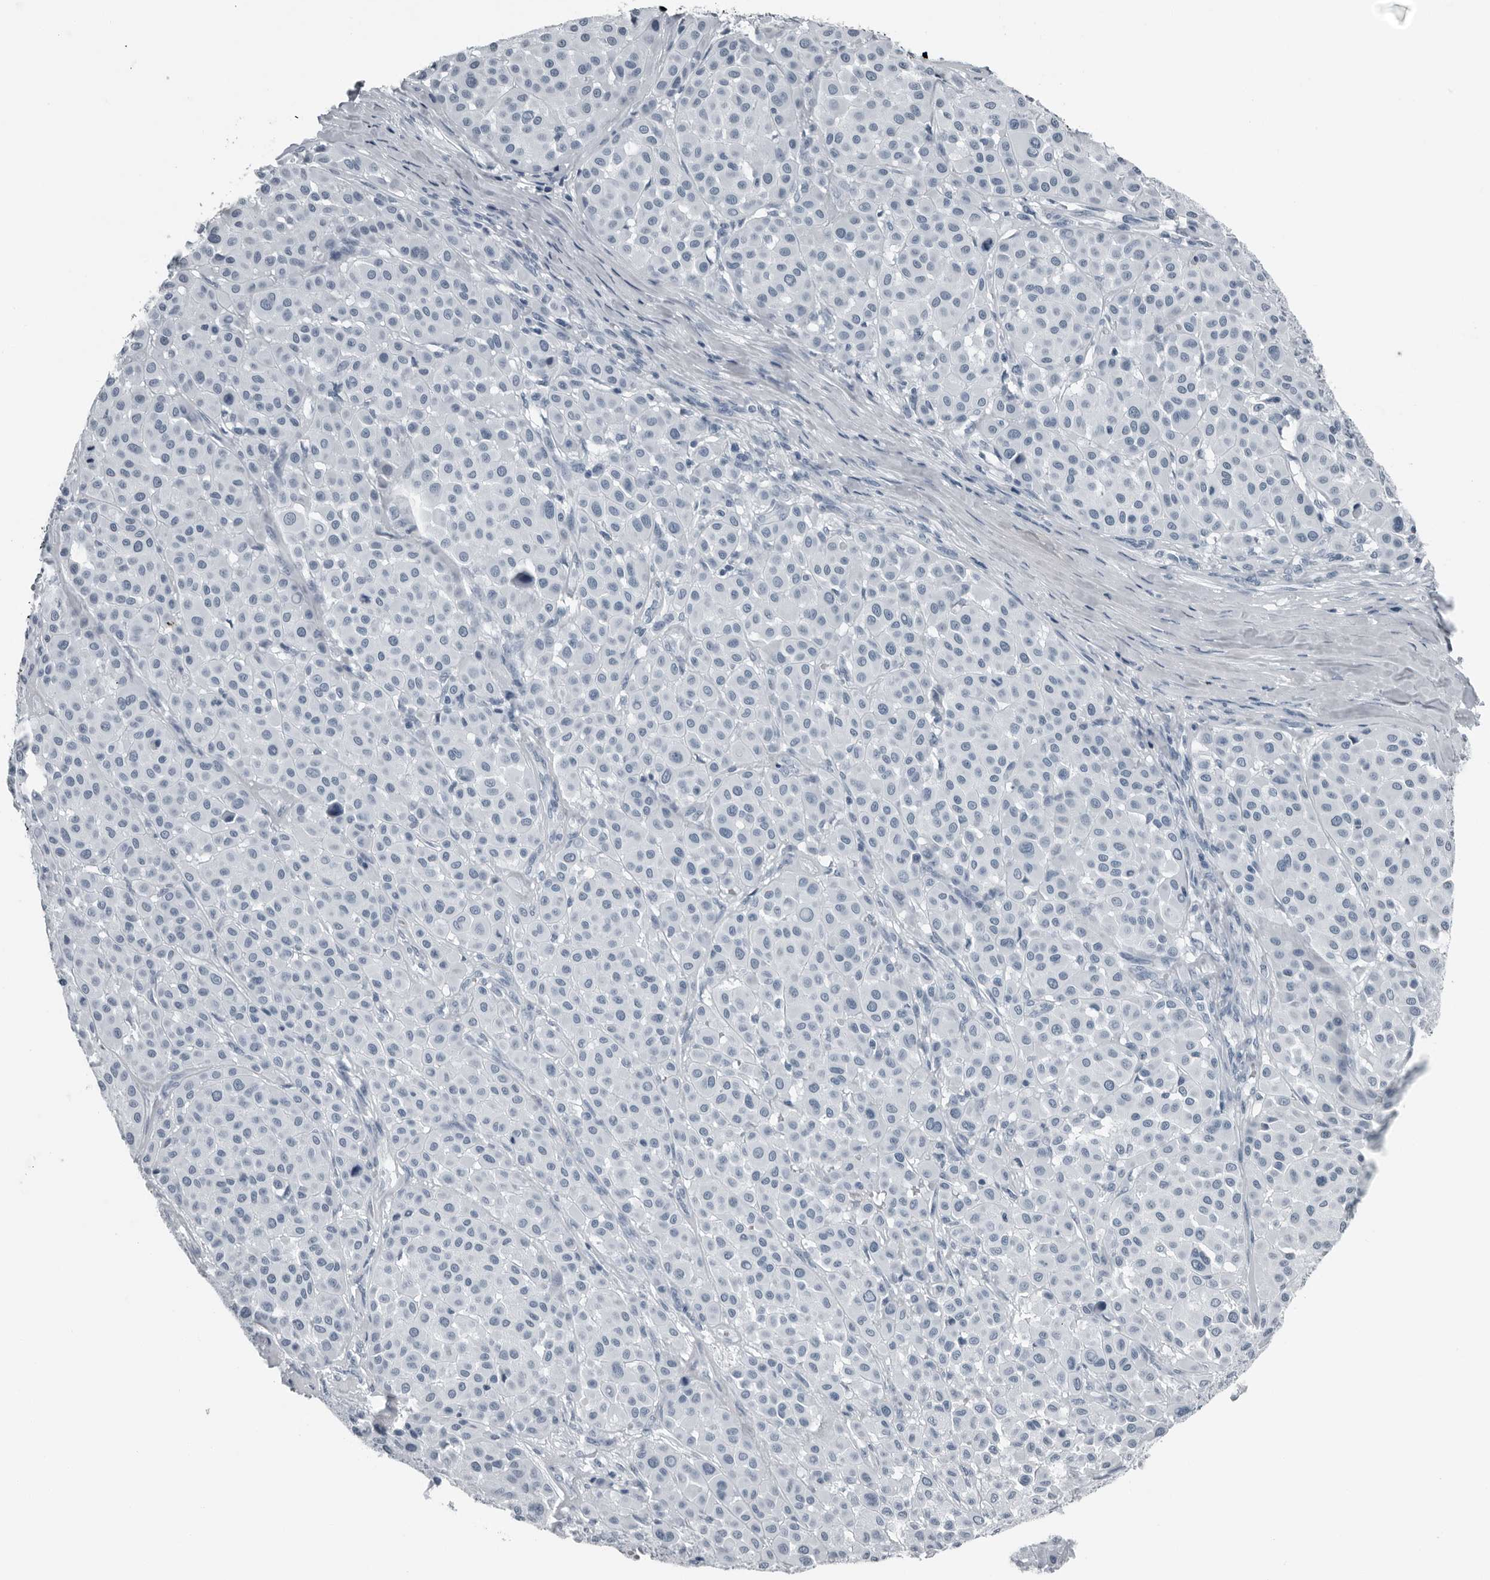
{"staining": {"intensity": "negative", "quantity": "none", "location": "none"}, "tissue": "melanoma", "cell_type": "Tumor cells", "image_type": "cancer", "snomed": [{"axis": "morphology", "description": "Malignant melanoma, Metastatic site"}, {"axis": "topography", "description": "Soft tissue"}], "caption": "An immunohistochemistry (IHC) photomicrograph of malignant melanoma (metastatic site) is shown. There is no staining in tumor cells of malignant melanoma (metastatic site). (IHC, brightfield microscopy, high magnification).", "gene": "PRSS1", "patient": {"sex": "male", "age": 41}}